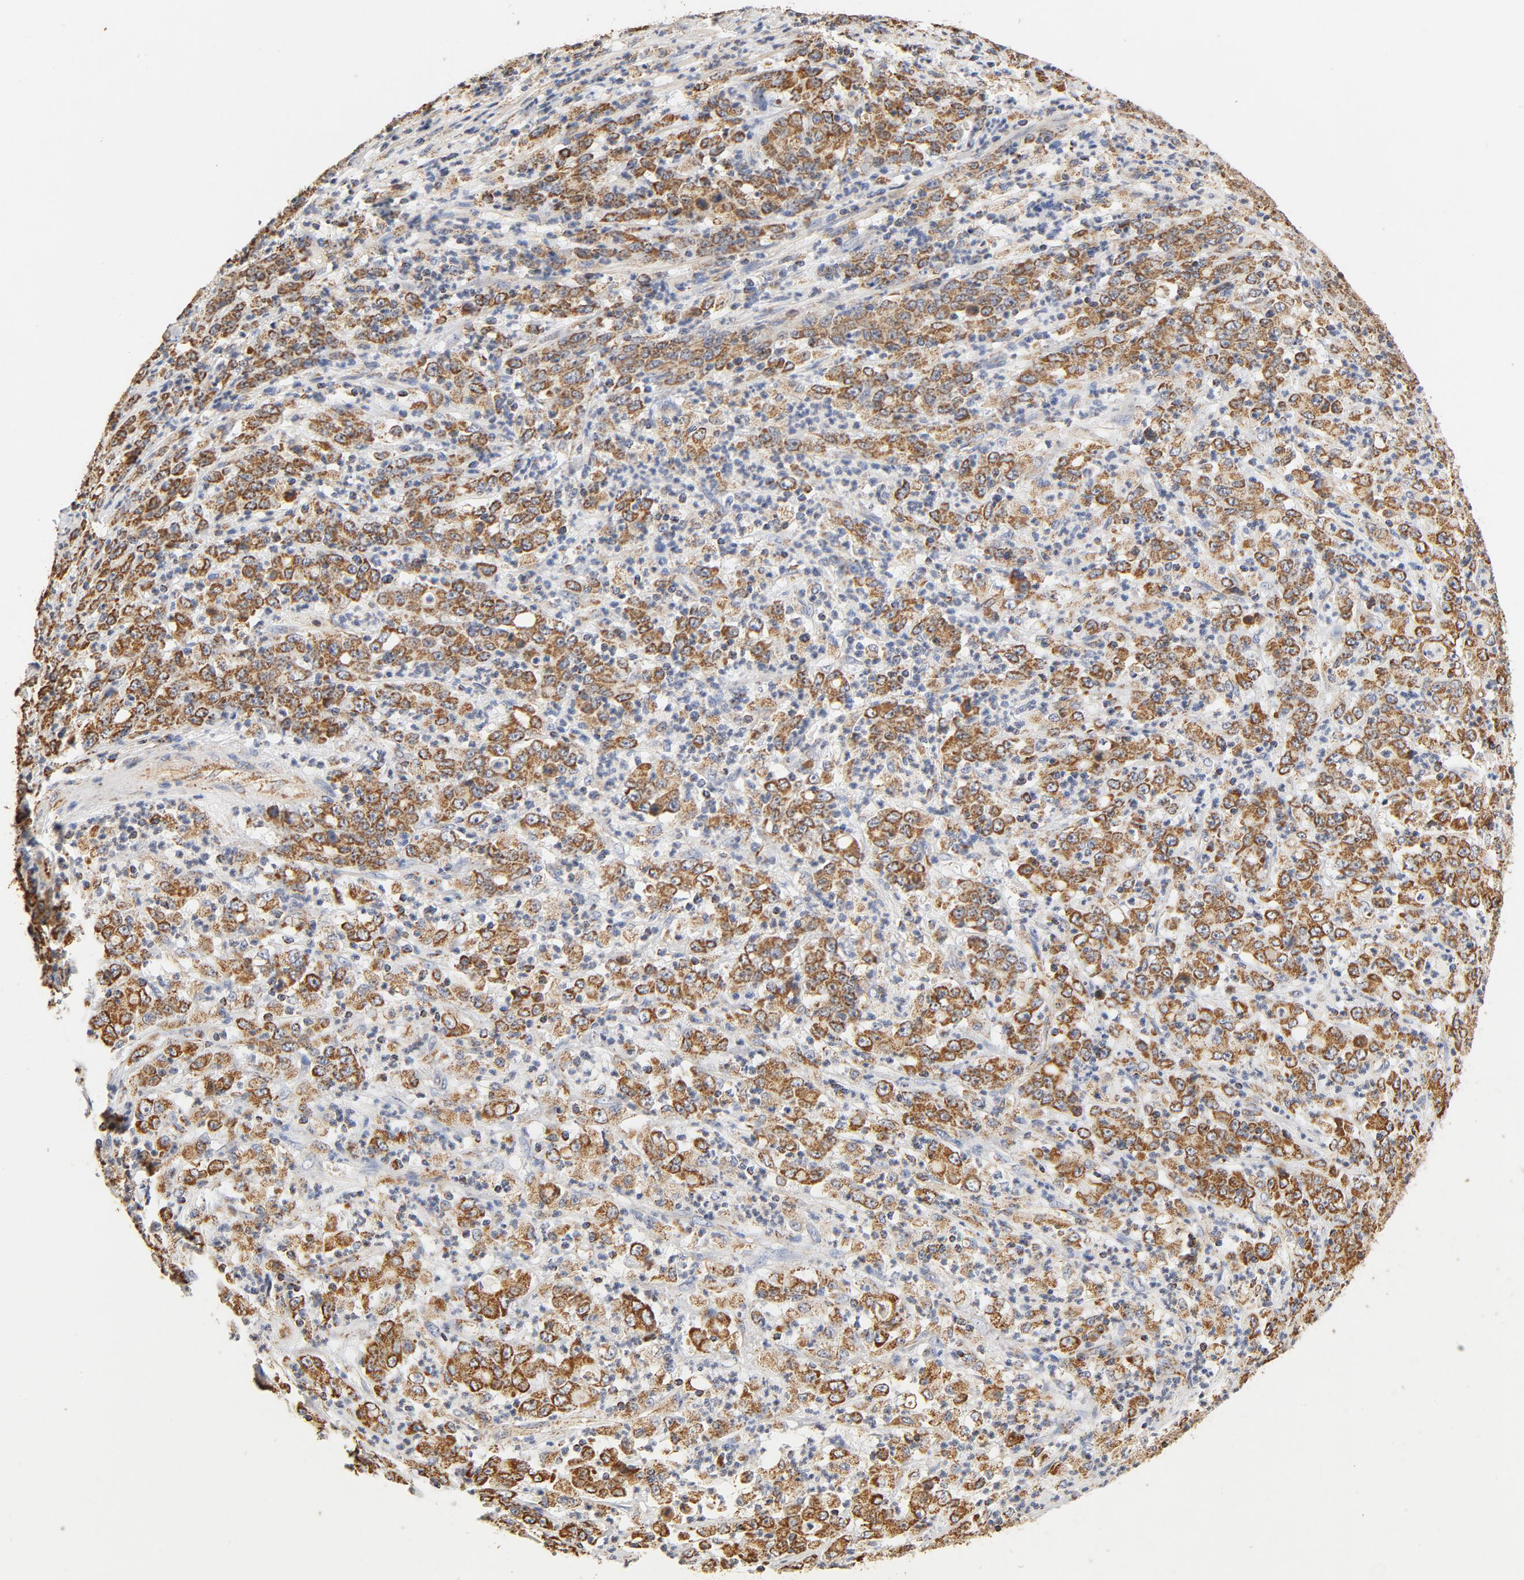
{"staining": {"intensity": "moderate", "quantity": ">75%", "location": "cytoplasmic/membranous"}, "tissue": "stomach cancer", "cell_type": "Tumor cells", "image_type": "cancer", "snomed": [{"axis": "morphology", "description": "Adenocarcinoma, NOS"}, {"axis": "topography", "description": "Stomach, lower"}], "caption": "Immunohistochemical staining of human adenocarcinoma (stomach) exhibits medium levels of moderate cytoplasmic/membranous protein staining in approximately >75% of tumor cells.", "gene": "COX4I1", "patient": {"sex": "female", "age": 71}}